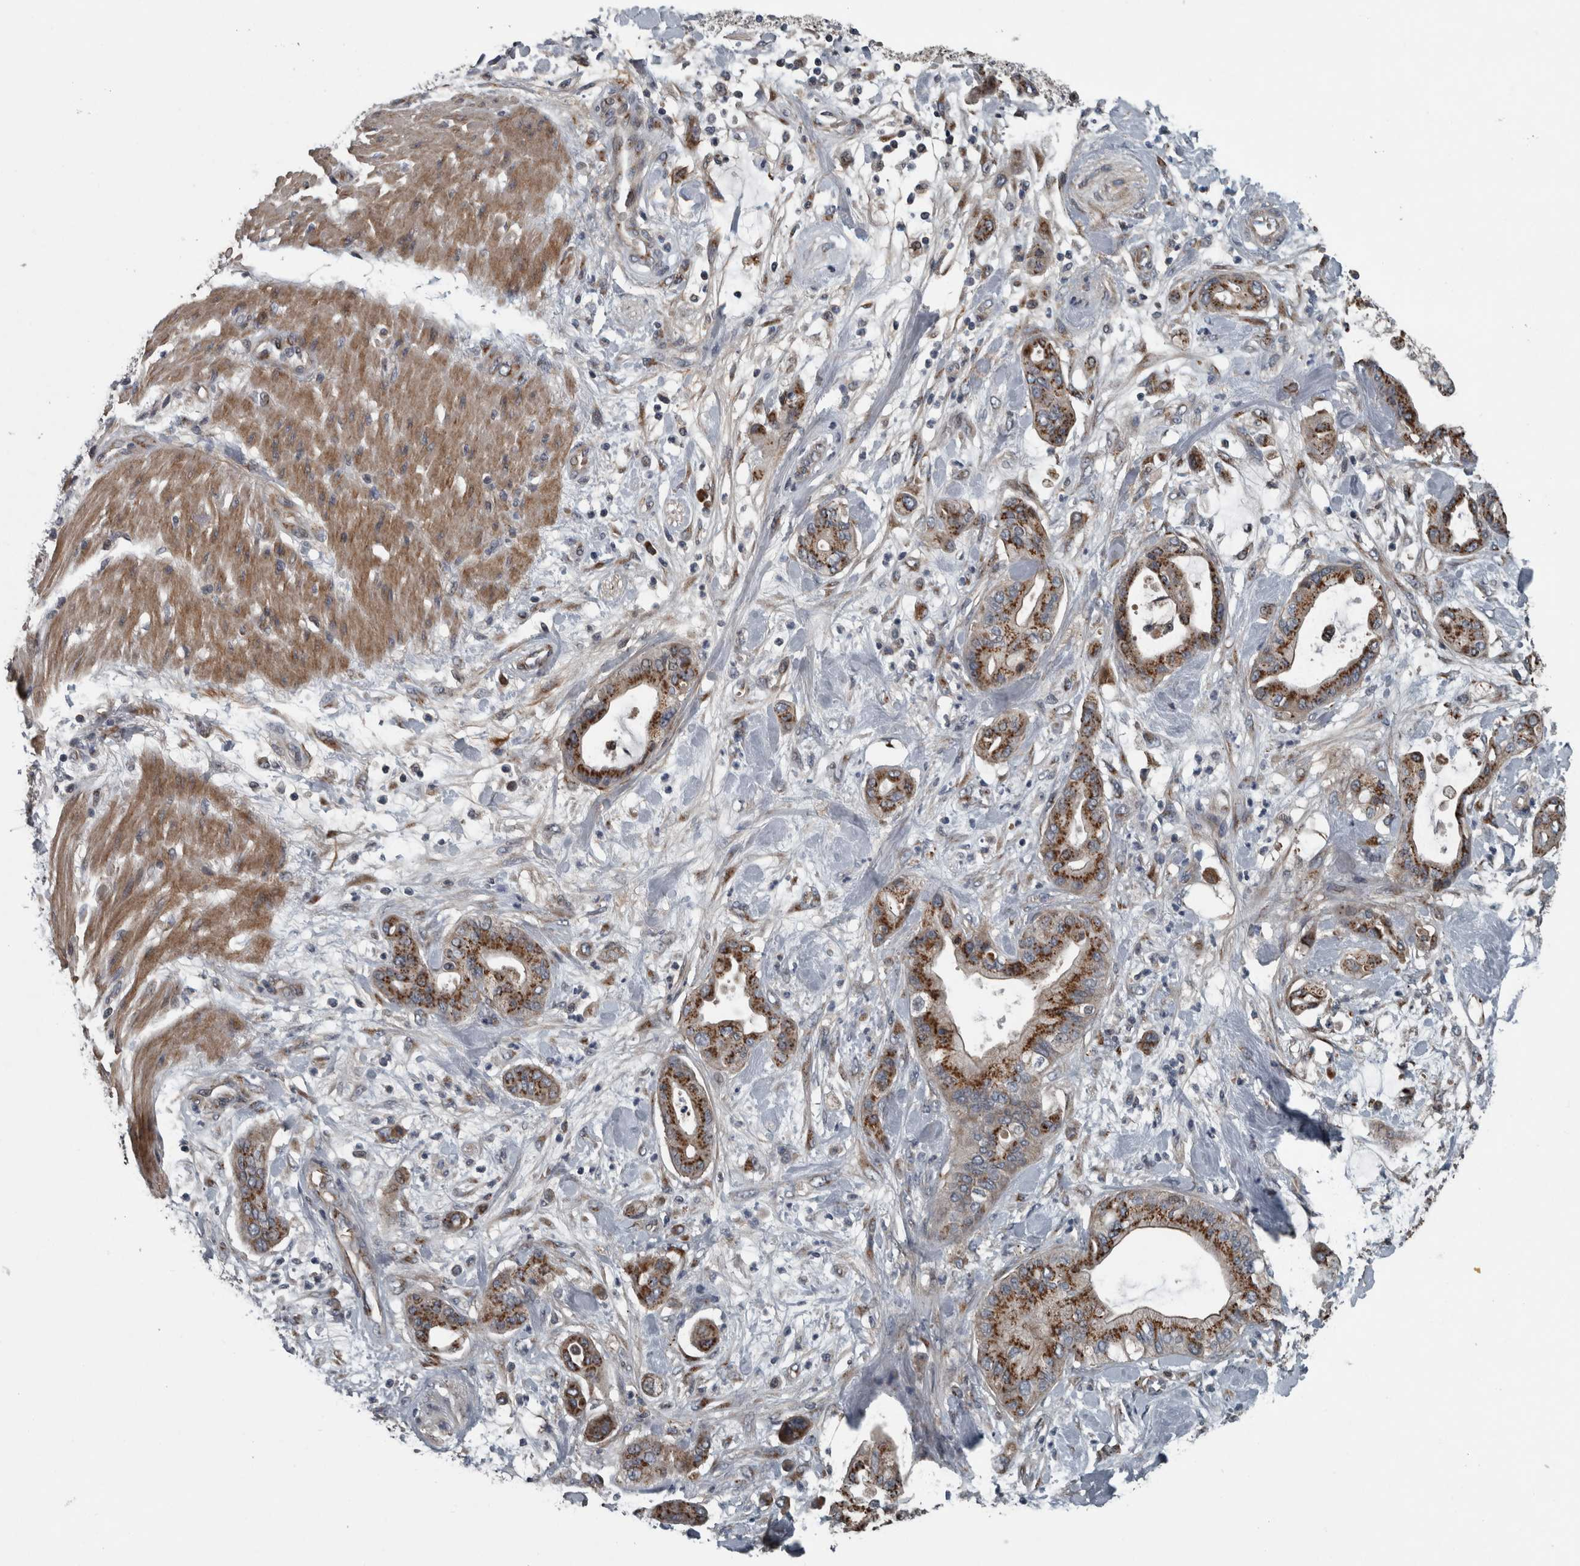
{"staining": {"intensity": "strong", "quantity": "25%-75%", "location": "cytoplasmic/membranous"}, "tissue": "pancreatic cancer", "cell_type": "Tumor cells", "image_type": "cancer", "snomed": [{"axis": "morphology", "description": "Adenocarcinoma, NOS"}, {"axis": "morphology", "description": "Adenocarcinoma, metastatic, NOS"}, {"axis": "topography", "description": "Lymph node"}, {"axis": "topography", "description": "Pancreas"}, {"axis": "topography", "description": "Duodenum"}], "caption": "Human pancreatic metastatic adenocarcinoma stained with a brown dye displays strong cytoplasmic/membranous positive expression in about 25%-75% of tumor cells.", "gene": "ZNF345", "patient": {"sex": "female", "age": 64}}